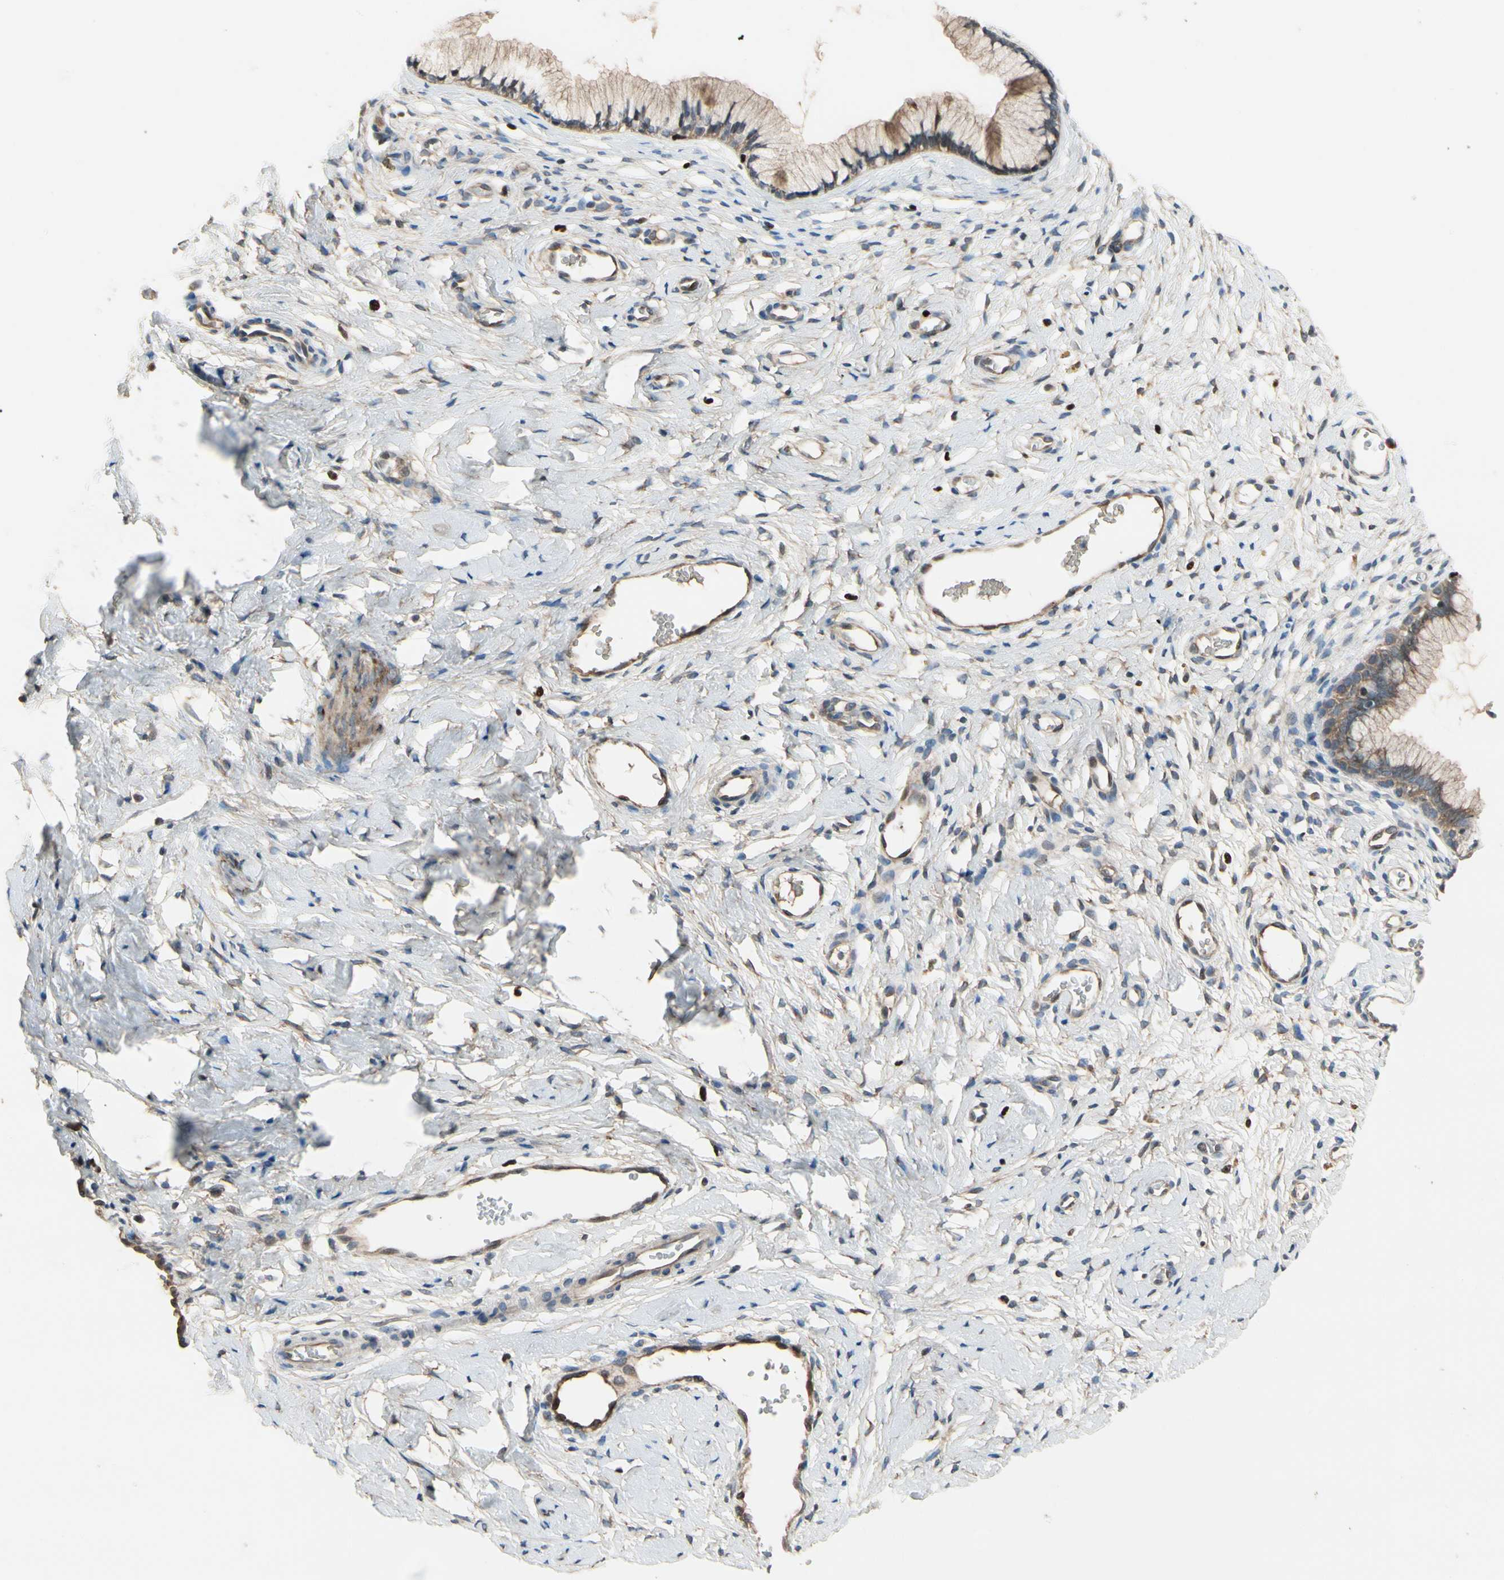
{"staining": {"intensity": "moderate", "quantity": "25%-75%", "location": "cytoplasmic/membranous"}, "tissue": "cervix", "cell_type": "Glandular cells", "image_type": "normal", "snomed": [{"axis": "morphology", "description": "Normal tissue, NOS"}, {"axis": "topography", "description": "Cervix"}], "caption": "An IHC micrograph of unremarkable tissue is shown. Protein staining in brown highlights moderate cytoplasmic/membranous positivity in cervix within glandular cells.", "gene": "CGREF1", "patient": {"sex": "female", "age": 65}}